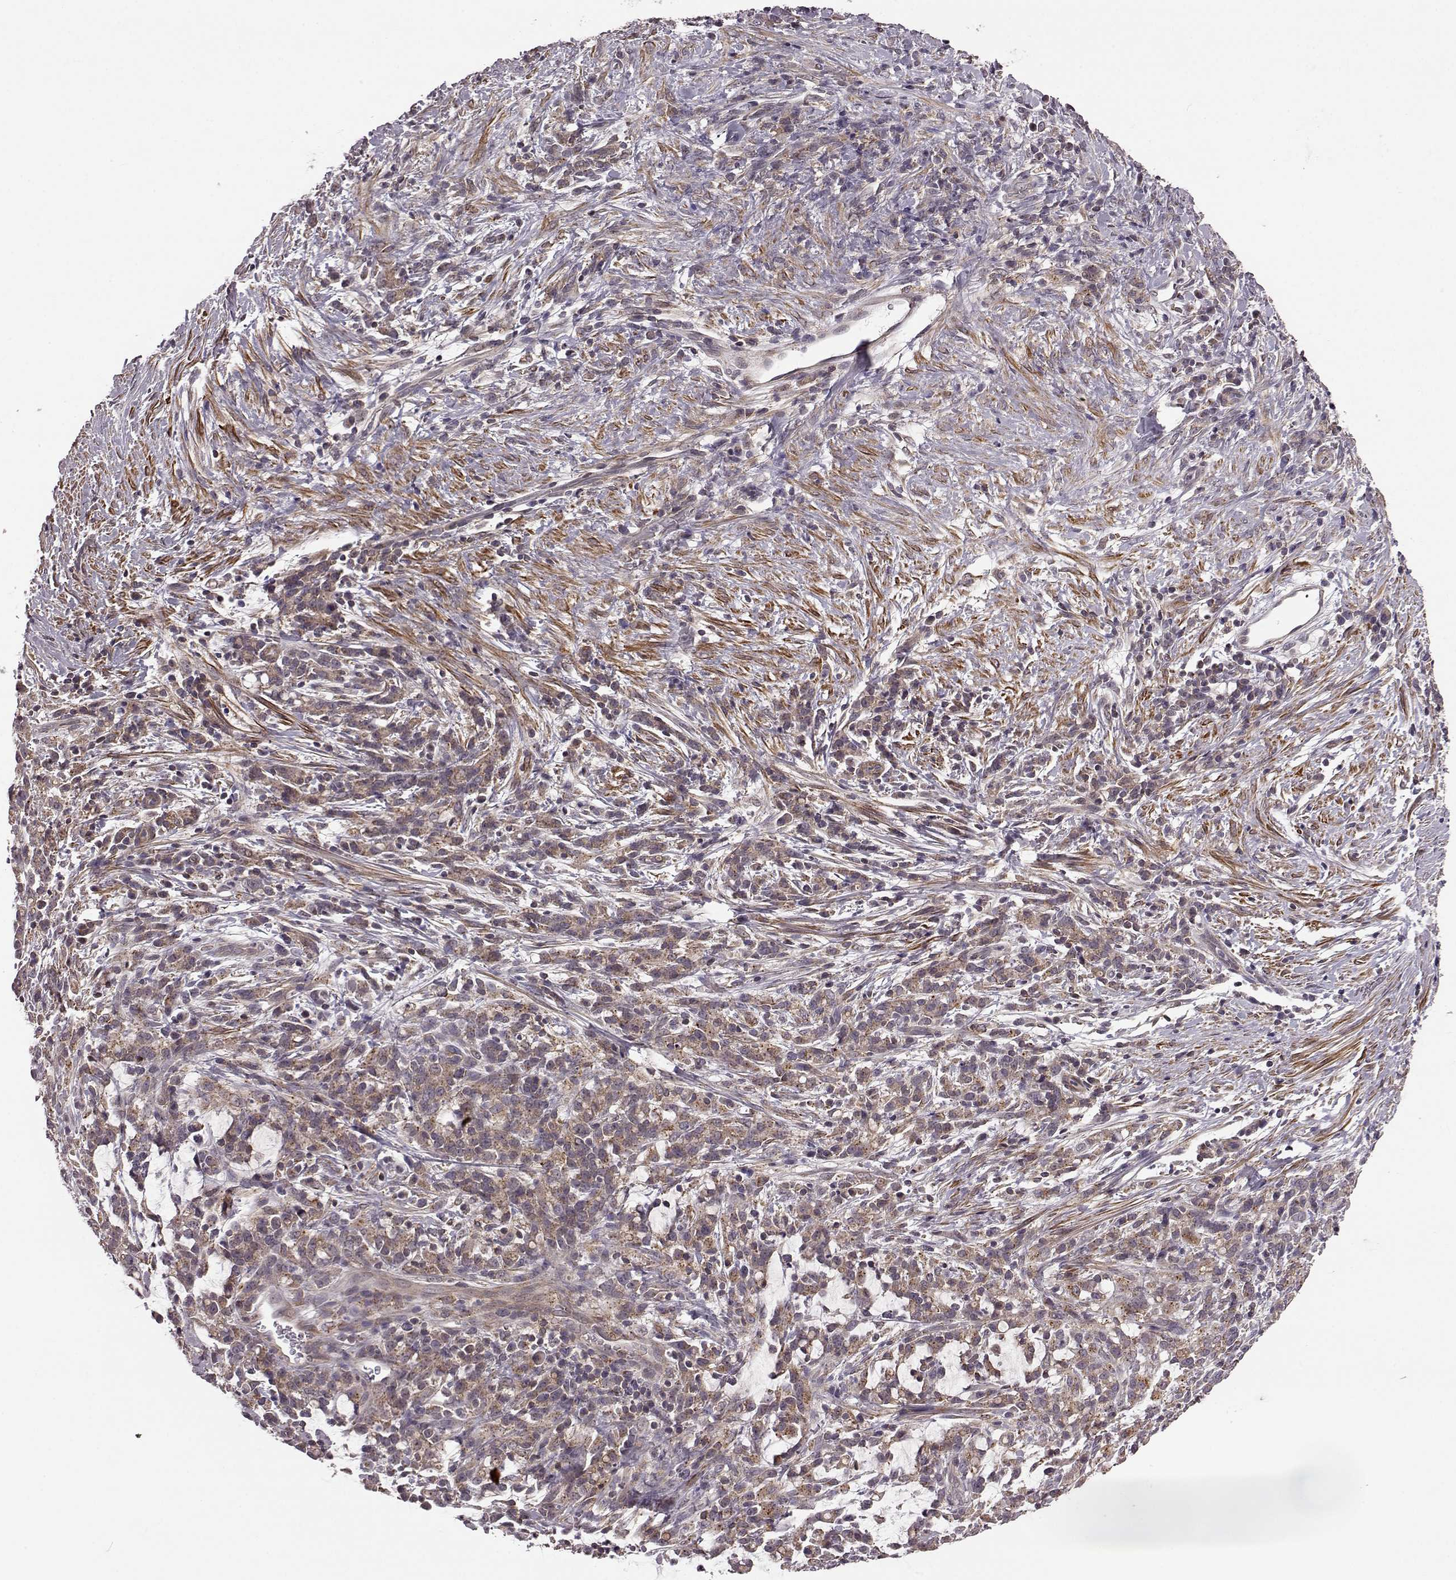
{"staining": {"intensity": "strong", "quantity": "25%-75%", "location": "cytoplasmic/membranous"}, "tissue": "stomach cancer", "cell_type": "Tumor cells", "image_type": "cancer", "snomed": [{"axis": "morphology", "description": "Adenocarcinoma, NOS"}, {"axis": "topography", "description": "Stomach"}], "caption": "A high-resolution image shows immunohistochemistry staining of adenocarcinoma (stomach), which reveals strong cytoplasmic/membranous expression in about 25%-75% of tumor cells. Using DAB (3,3'-diaminobenzidine) (brown) and hematoxylin (blue) stains, captured at high magnification using brightfield microscopy.", "gene": "FNIP2", "patient": {"sex": "female", "age": 57}}